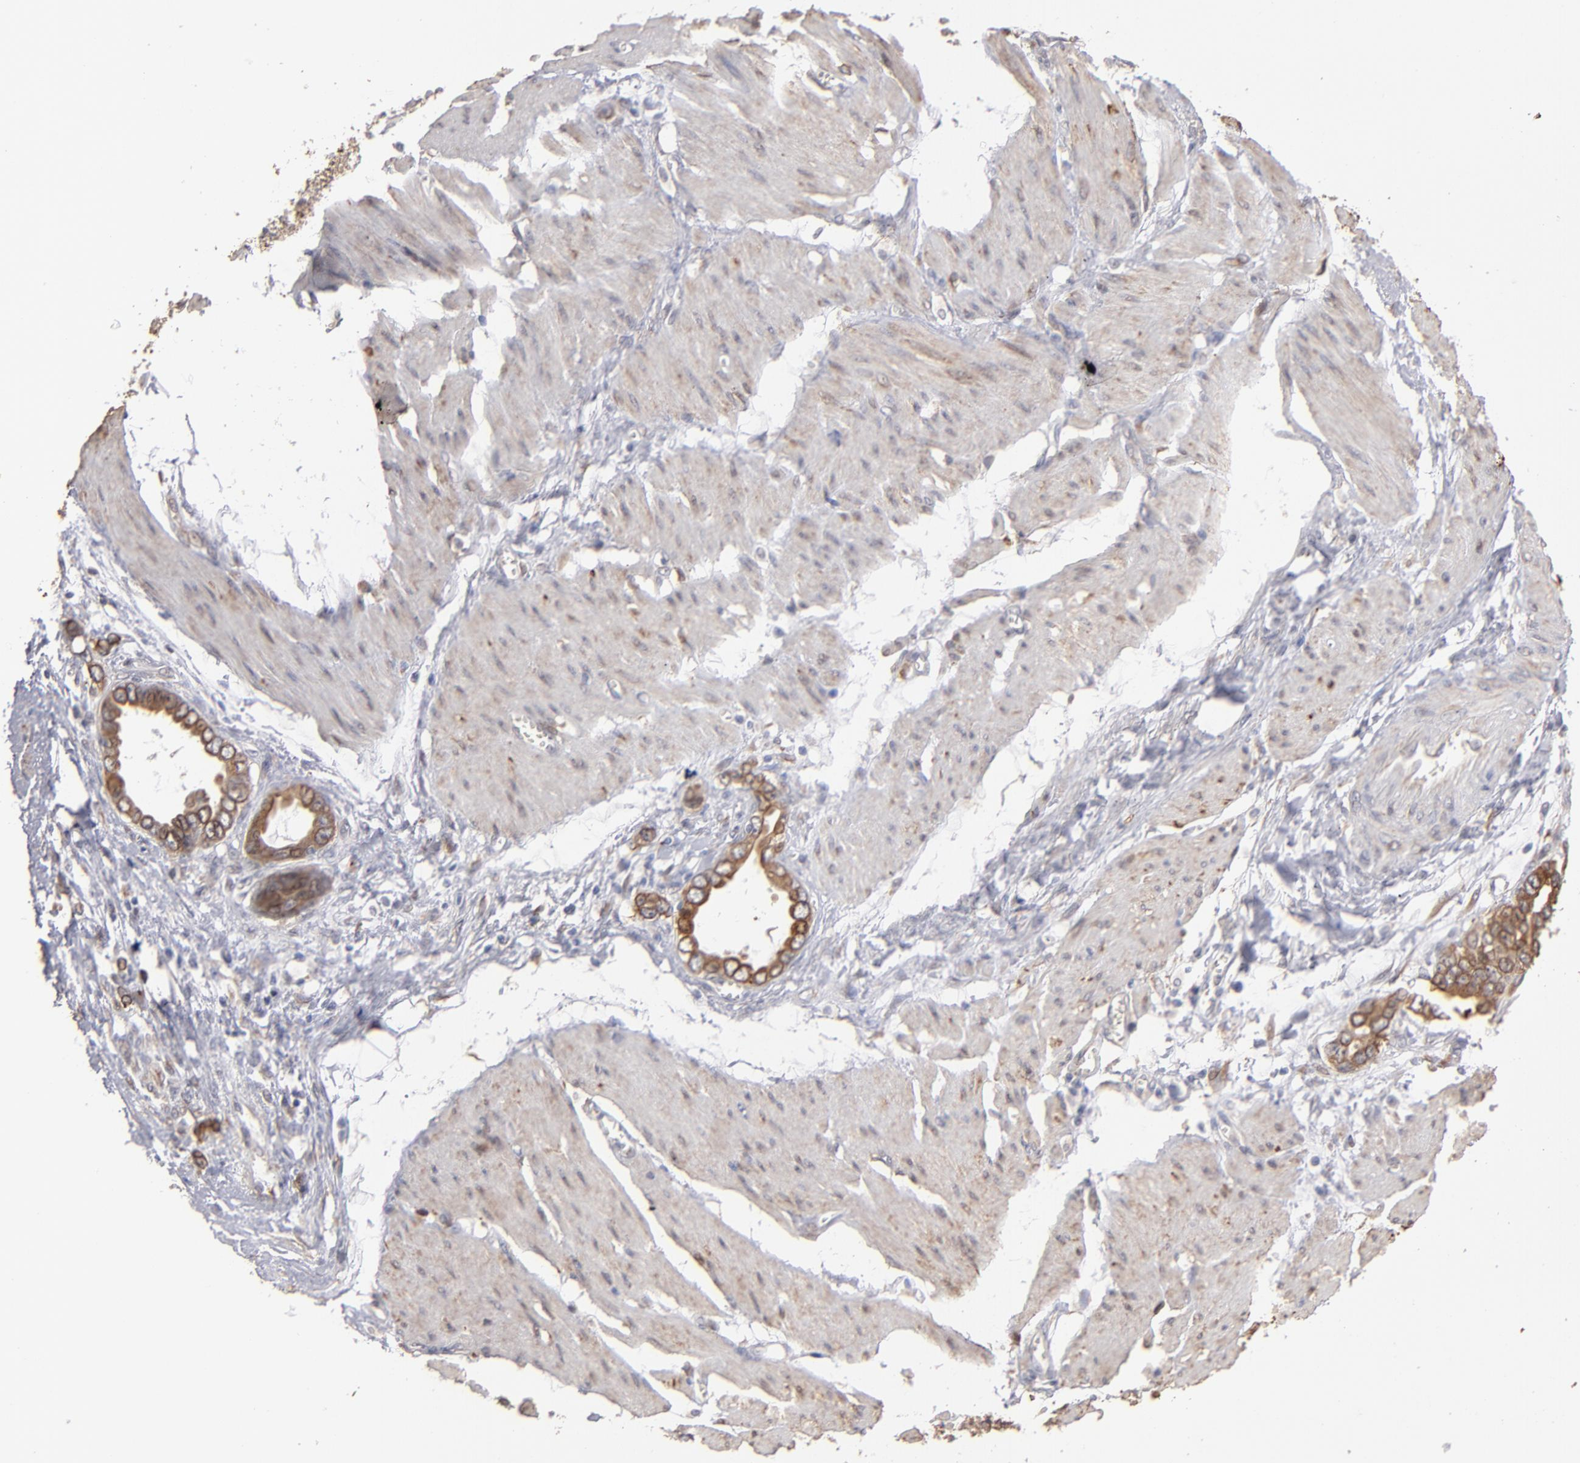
{"staining": {"intensity": "moderate", "quantity": ">75%", "location": "cytoplasmic/membranous"}, "tissue": "stomach cancer", "cell_type": "Tumor cells", "image_type": "cancer", "snomed": [{"axis": "morphology", "description": "Adenocarcinoma, NOS"}, {"axis": "topography", "description": "Stomach"}], "caption": "A brown stain labels moderate cytoplasmic/membranous positivity of a protein in adenocarcinoma (stomach) tumor cells.", "gene": "PGRMC1", "patient": {"sex": "male", "age": 78}}